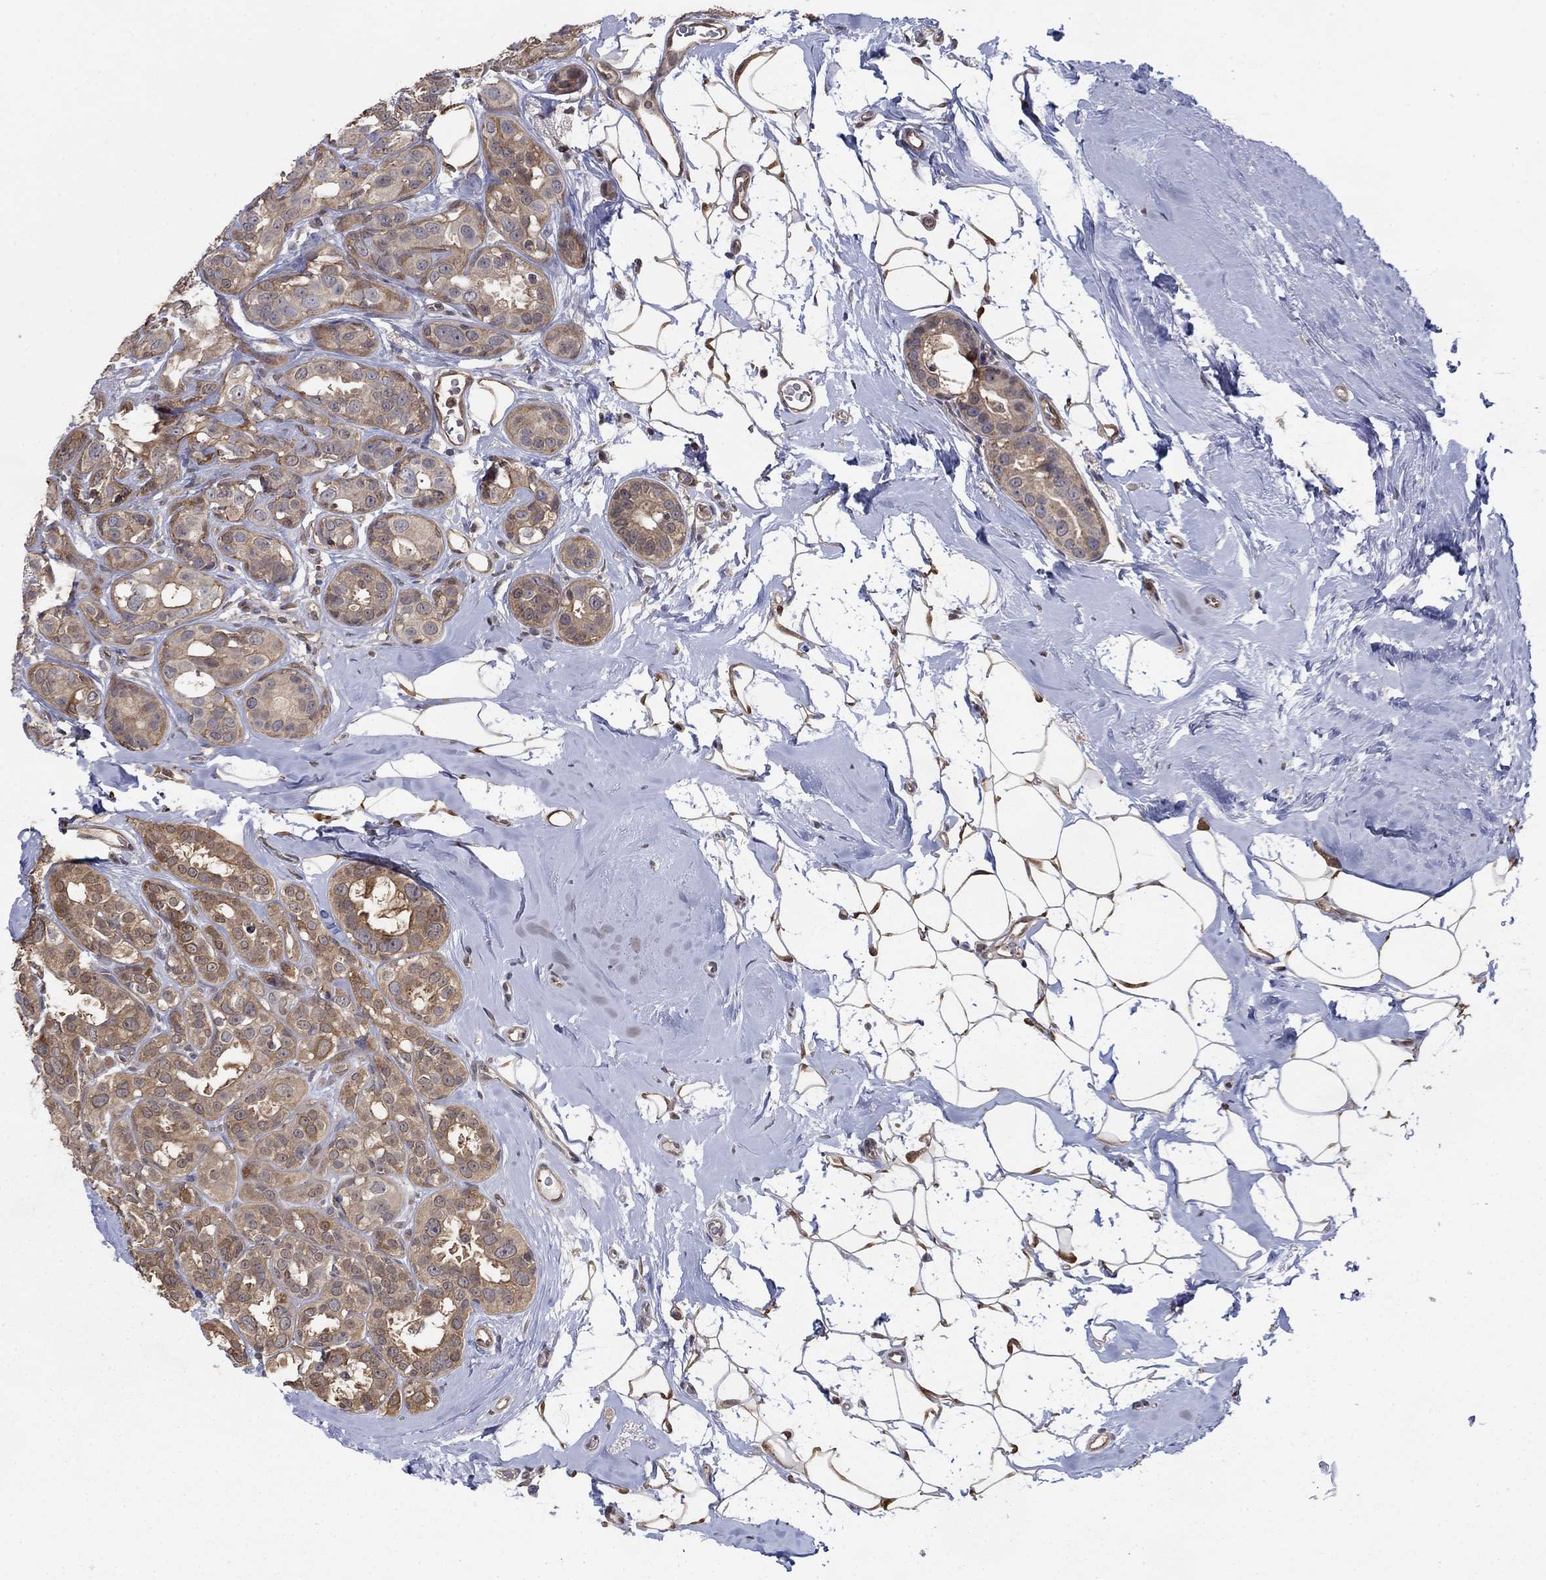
{"staining": {"intensity": "weak", "quantity": "25%-75%", "location": "cytoplasmic/membranous"}, "tissue": "breast cancer", "cell_type": "Tumor cells", "image_type": "cancer", "snomed": [{"axis": "morphology", "description": "Duct carcinoma"}, {"axis": "topography", "description": "Breast"}], "caption": "Intraductal carcinoma (breast) was stained to show a protein in brown. There is low levels of weak cytoplasmic/membranous expression in approximately 25%-75% of tumor cells.", "gene": "RNF114", "patient": {"sex": "female", "age": 55}}